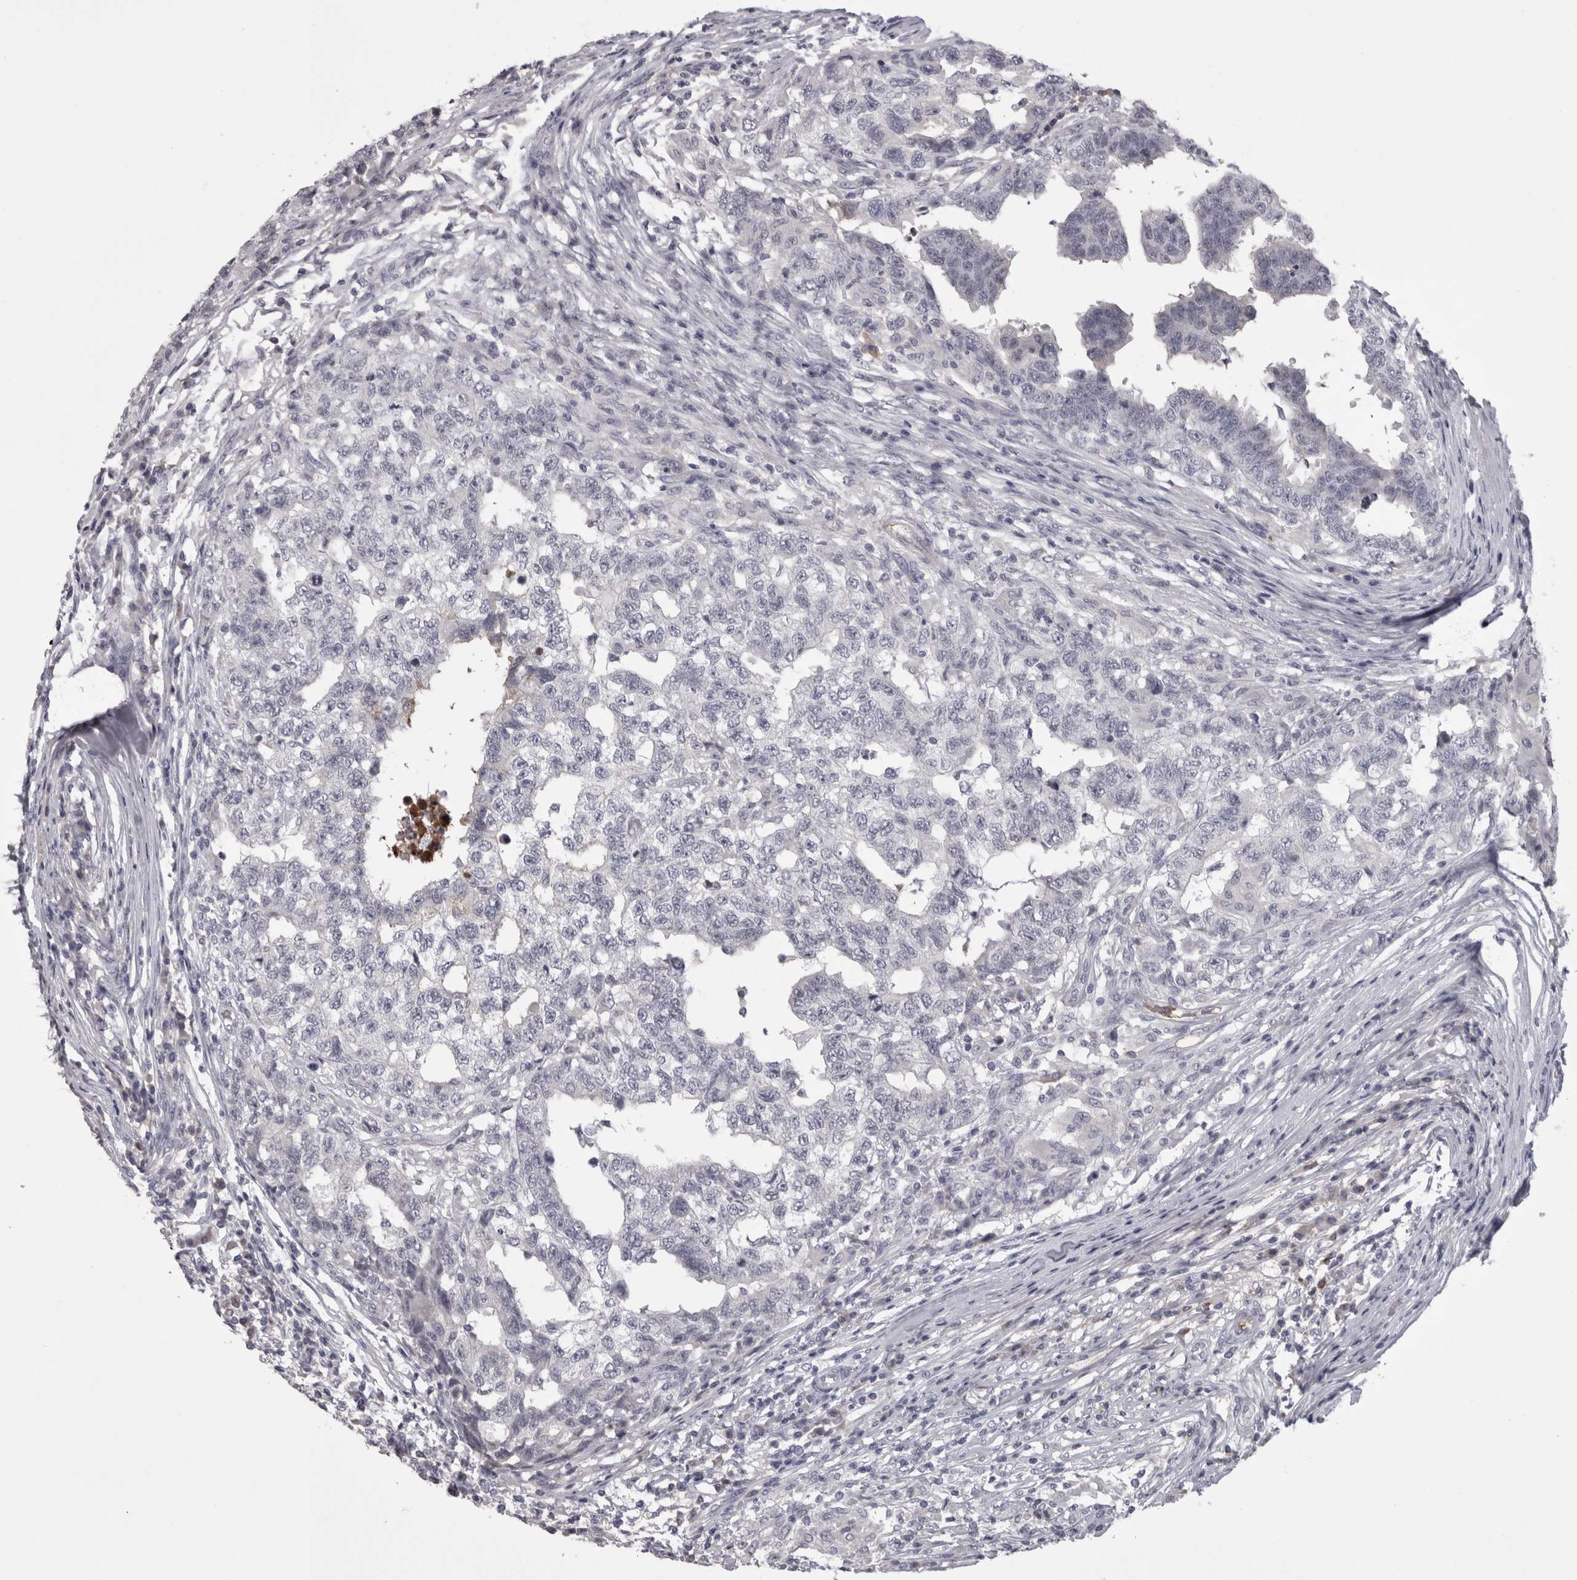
{"staining": {"intensity": "negative", "quantity": "none", "location": "none"}, "tissue": "testis cancer", "cell_type": "Tumor cells", "image_type": "cancer", "snomed": [{"axis": "morphology", "description": "Carcinoma, Embryonal, NOS"}, {"axis": "topography", "description": "Testis"}], "caption": "The immunohistochemistry micrograph has no significant staining in tumor cells of testis cancer (embryonal carcinoma) tissue. The staining was performed using DAB to visualize the protein expression in brown, while the nuclei were stained in blue with hematoxylin (Magnification: 20x).", "gene": "SAA4", "patient": {"sex": "male", "age": 21}}